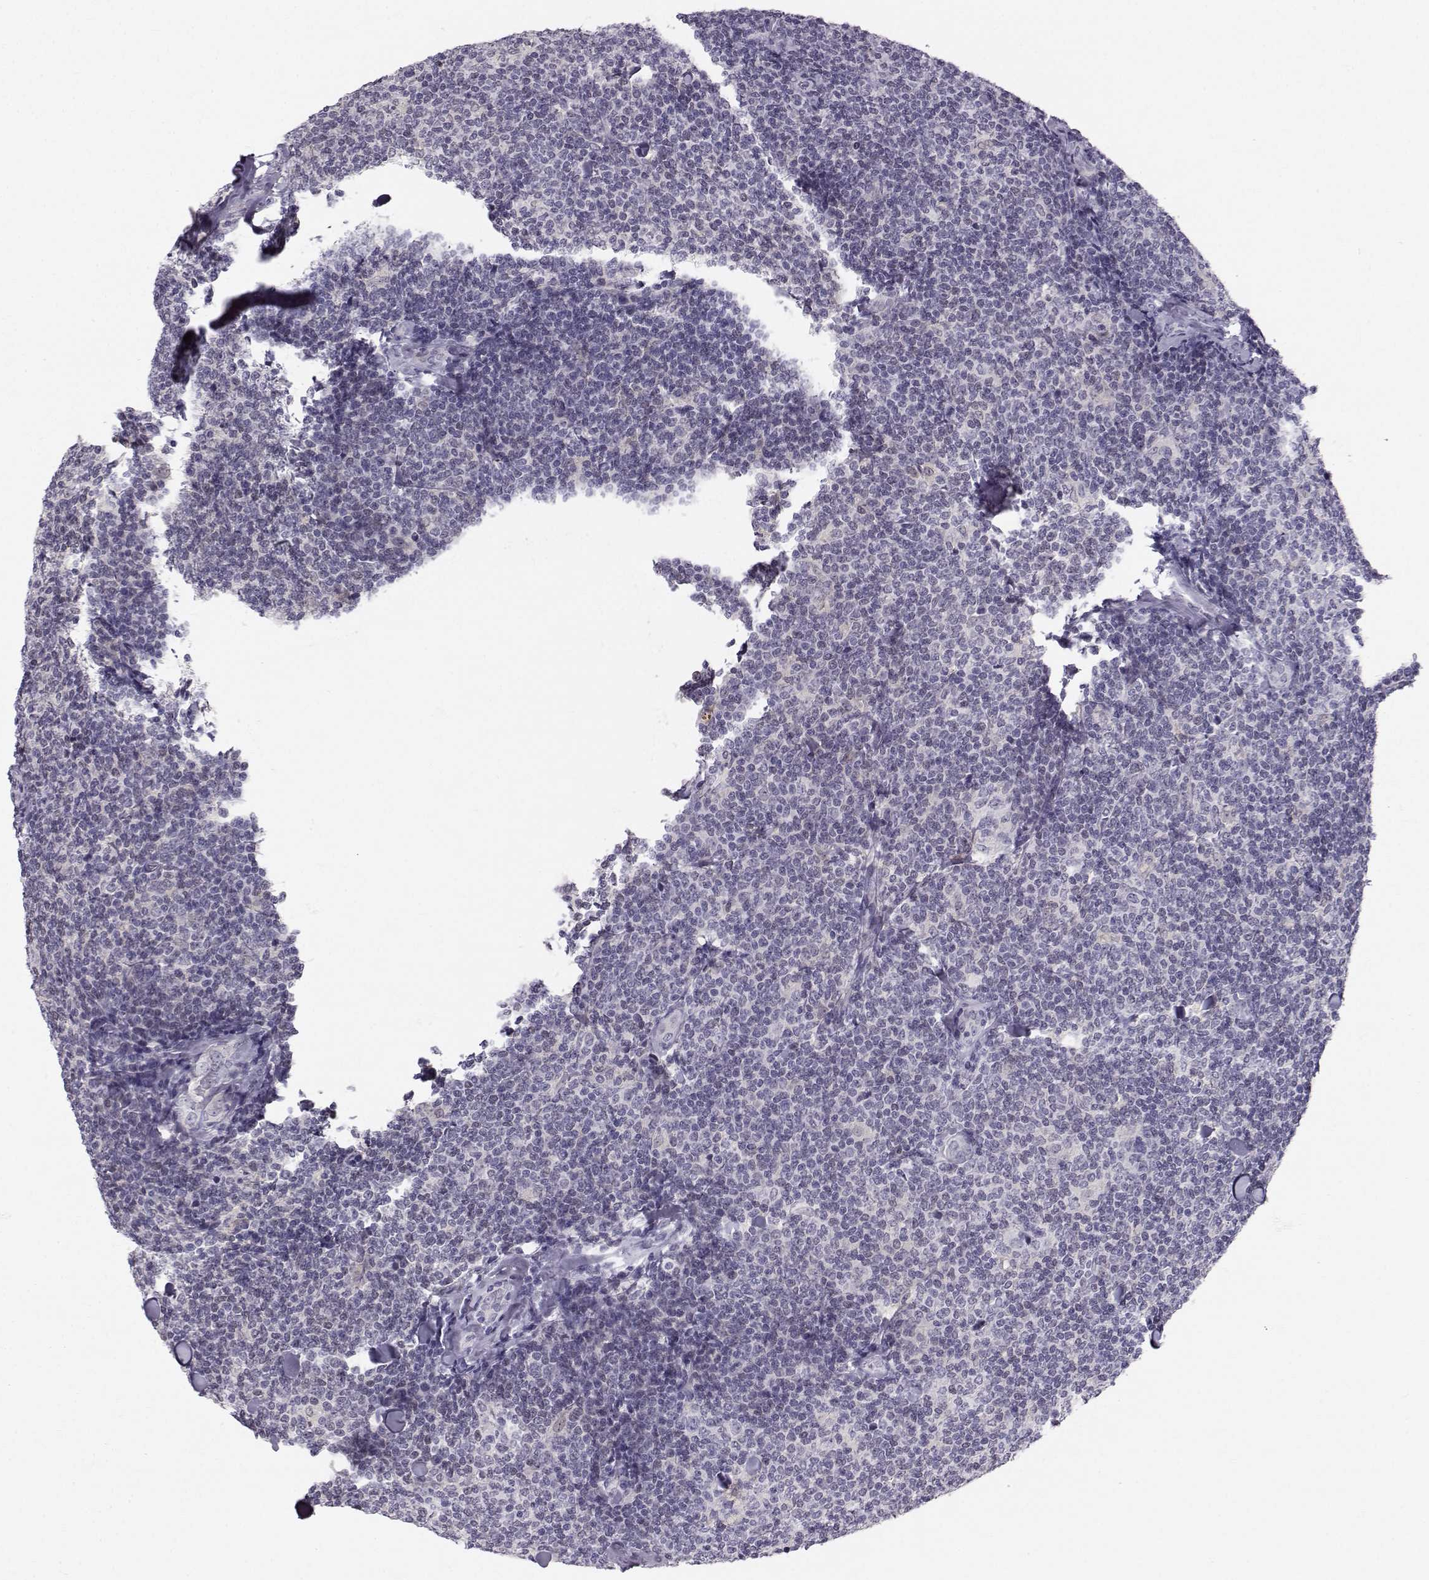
{"staining": {"intensity": "negative", "quantity": "none", "location": "none"}, "tissue": "lymphoma", "cell_type": "Tumor cells", "image_type": "cancer", "snomed": [{"axis": "morphology", "description": "Malignant lymphoma, non-Hodgkin's type, Low grade"}, {"axis": "topography", "description": "Lymph node"}], "caption": "The photomicrograph demonstrates no significant staining in tumor cells of lymphoma.", "gene": "ZNF185", "patient": {"sex": "female", "age": 56}}